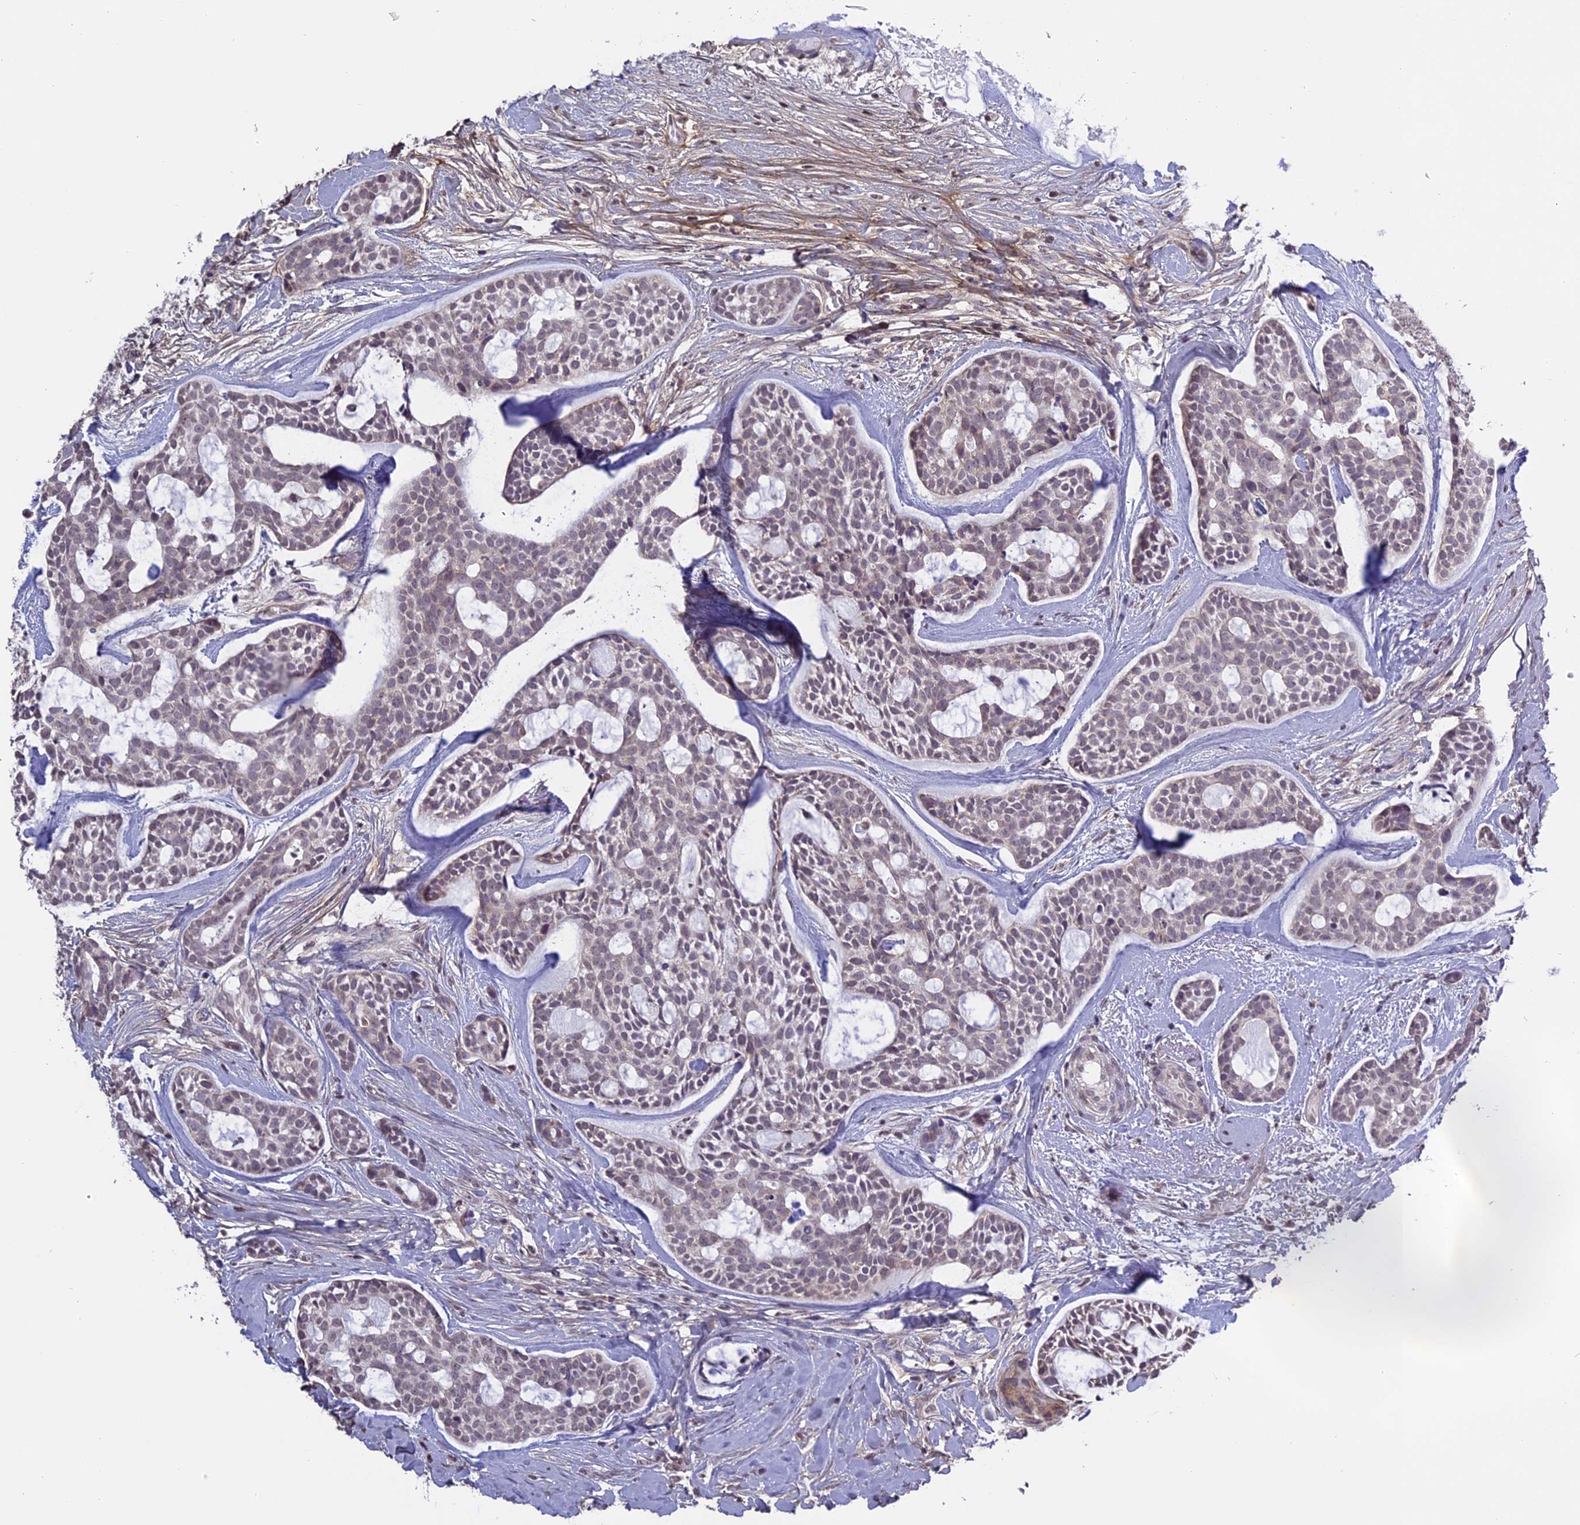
{"staining": {"intensity": "weak", "quantity": "<25%", "location": "nuclear"}, "tissue": "head and neck cancer", "cell_type": "Tumor cells", "image_type": "cancer", "snomed": [{"axis": "morphology", "description": "Normal tissue, NOS"}, {"axis": "morphology", "description": "Adenocarcinoma, NOS"}, {"axis": "topography", "description": "Subcutis"}, {"axis": "topography", "description": "Nasopharynx"}, {"axis": "topography", "description": "Head-Neck"}], "caption": "This is an immunohistochemistry (IHC) photomicrograph of human head and neck cancer. There is no positivity in tumor cells.", "gene": "ERG28", "patient": {"sex": "female", "age": 73}}